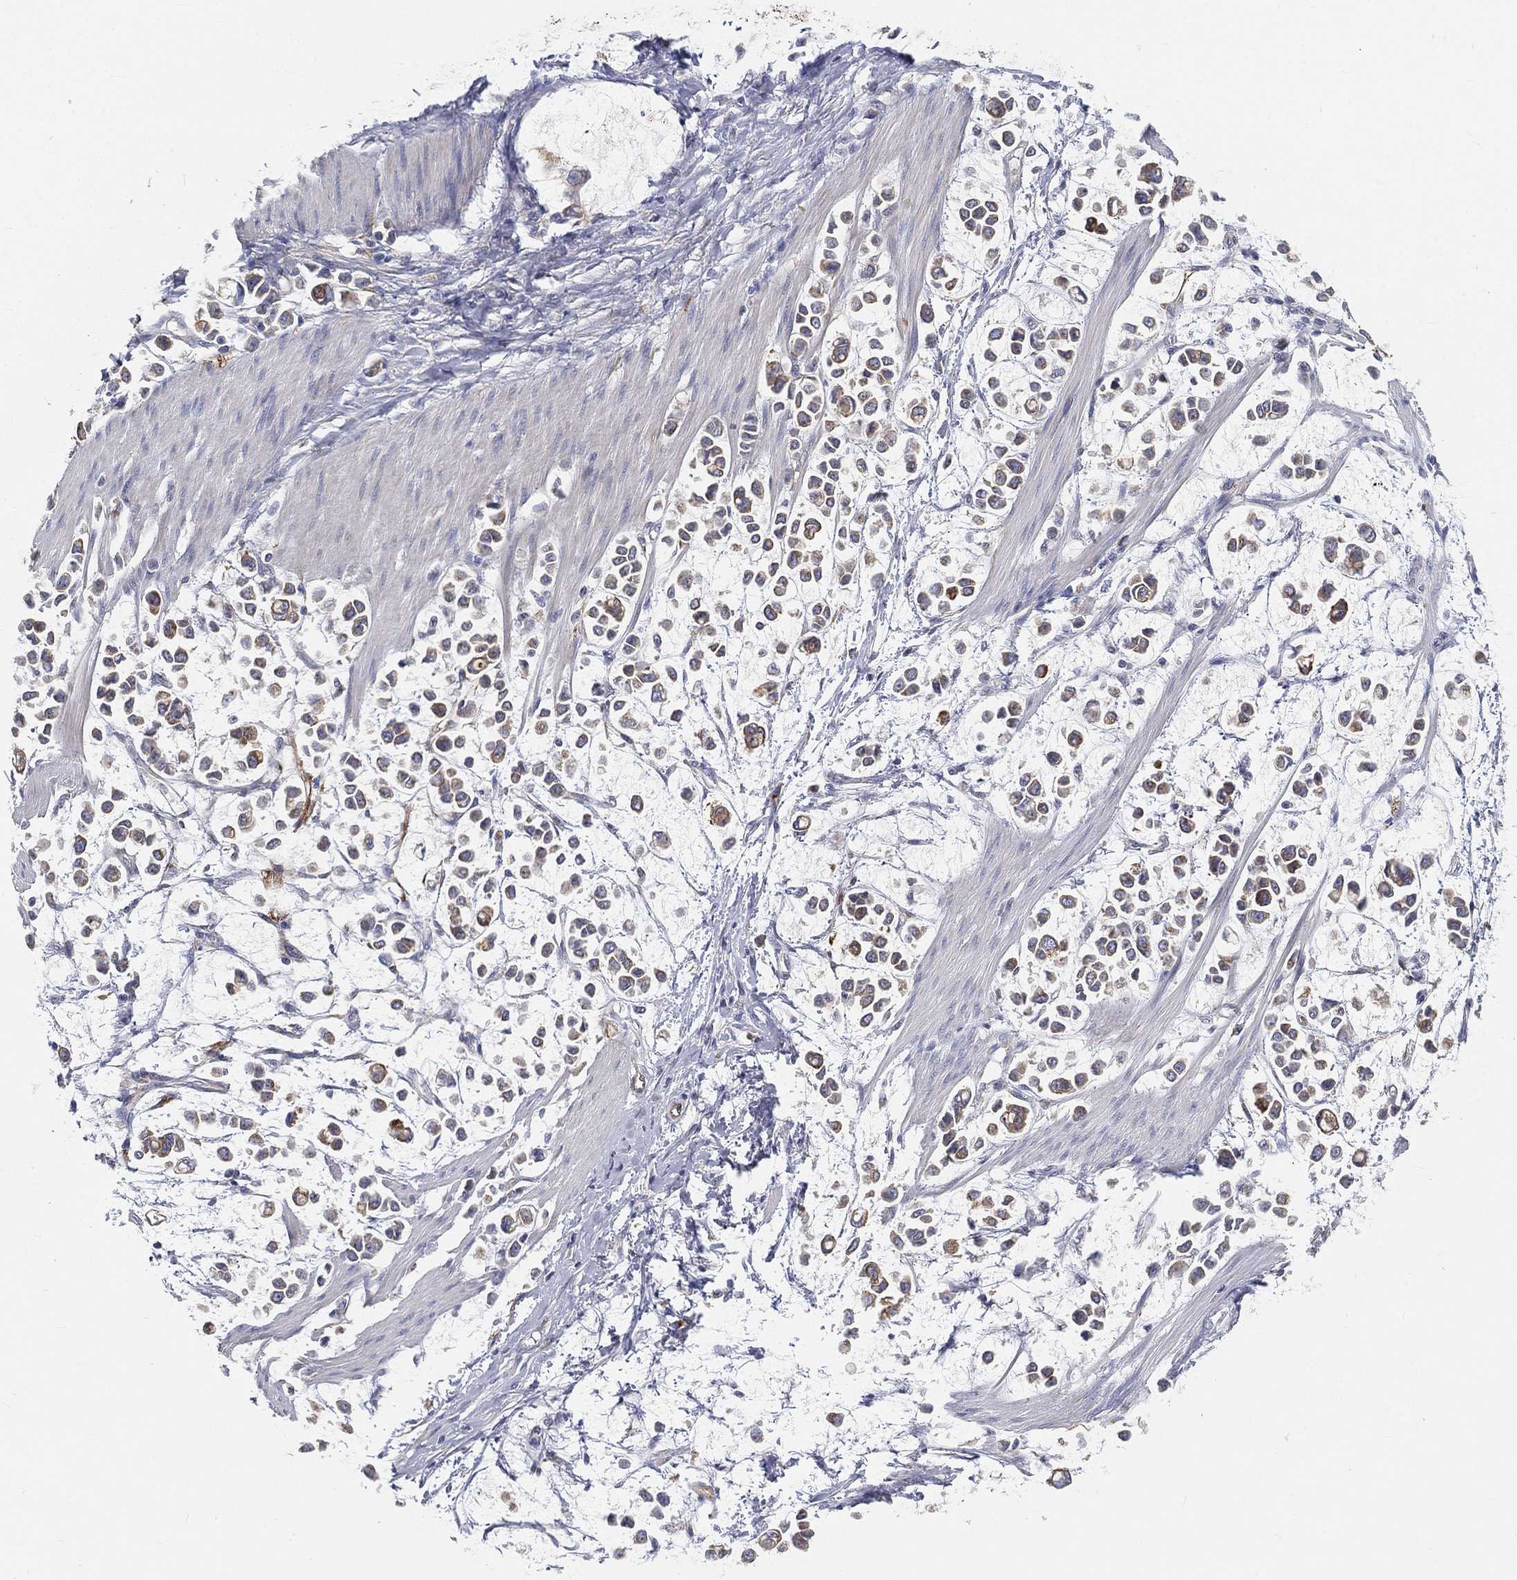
{"staining": {"intensity": "moderate", "quantity": "25%-75%", "location": "cytoplasmic/membranous"}, "tissue": "stomach cancer", "cell_type": "Tumor cells", "image_type": "cancer", "snomed": [{"axis": "morphology", "description": "Adenocarcinoma, NOS"}, {"axis": "topography", "description": "Stomach"}], "caption": "Protein staining exhibits moderate cytoplasmic/membranous staining in about 25%-75% of tumor cells in adenocarcinoma (stomach). (Stains: DAB (3,3'-diaminobenzidine) in brown, nuclei in blue, Microscopy: brightfield microscopy at high magnification).", "gene": "TMEM25", "patient": {"sex": "male", "age": 82}}